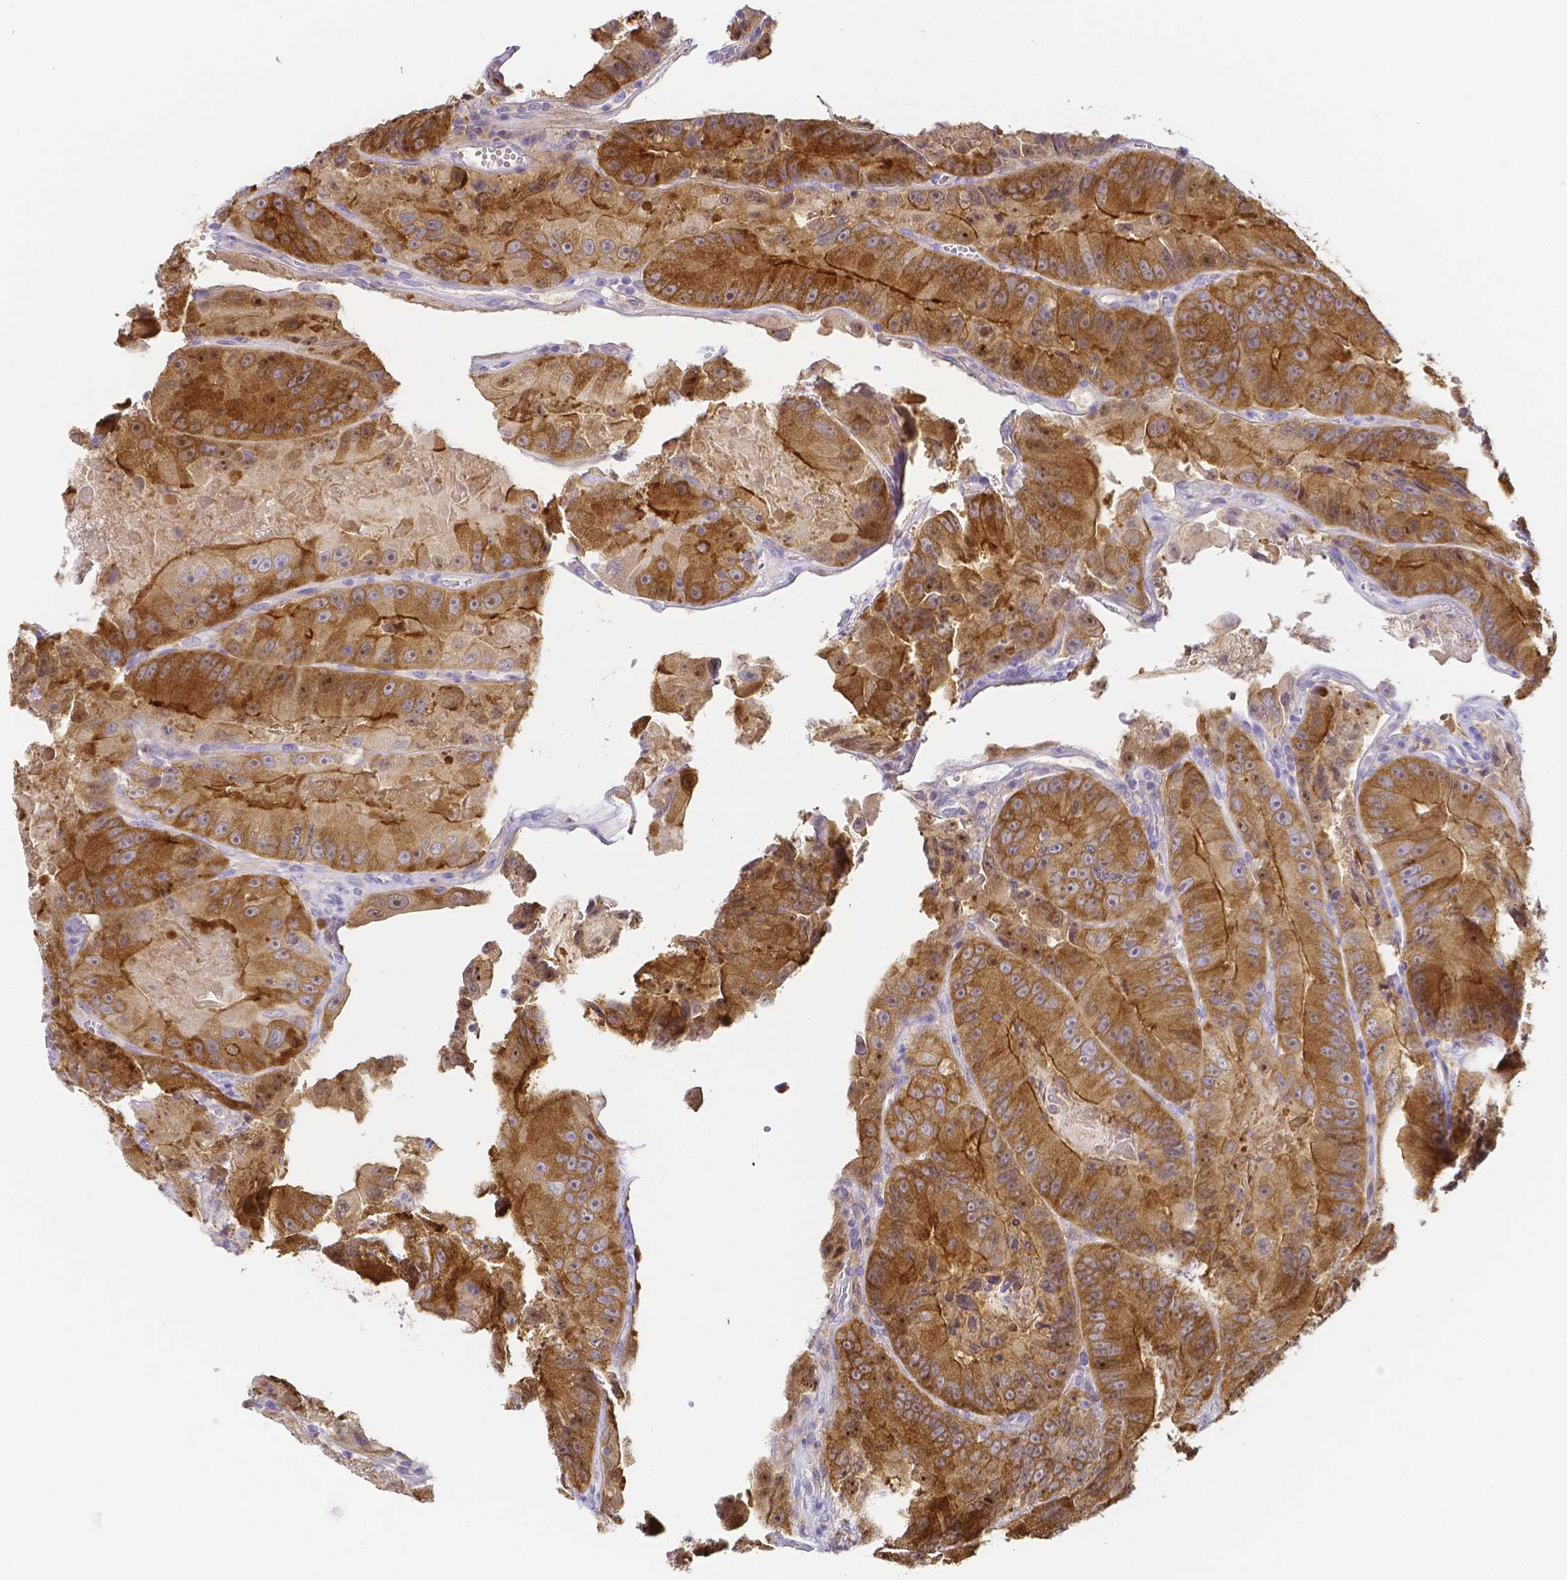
{"staining": {"intensity": "moderate", "quantity": ">75%", "location": "cytoplasmic/membranous"}, "tissue": "colorectal cancer", "cell_type": "Tumor cells", "image_type": "cancer", "snomed": [{"axis": "morphology", "description": "Adenocarcinoma, NOS"}, {"axis": "topography", "description": "Colon"}], "caption": "Moderate cytoplasmic/membranous staining for a protein is present in approximately >75% of tumor cells of colorectal adenocarcinoma using immunohistochemistry.", "gene": "PKP3", "patient": {"sex": "female", "age": 86}}